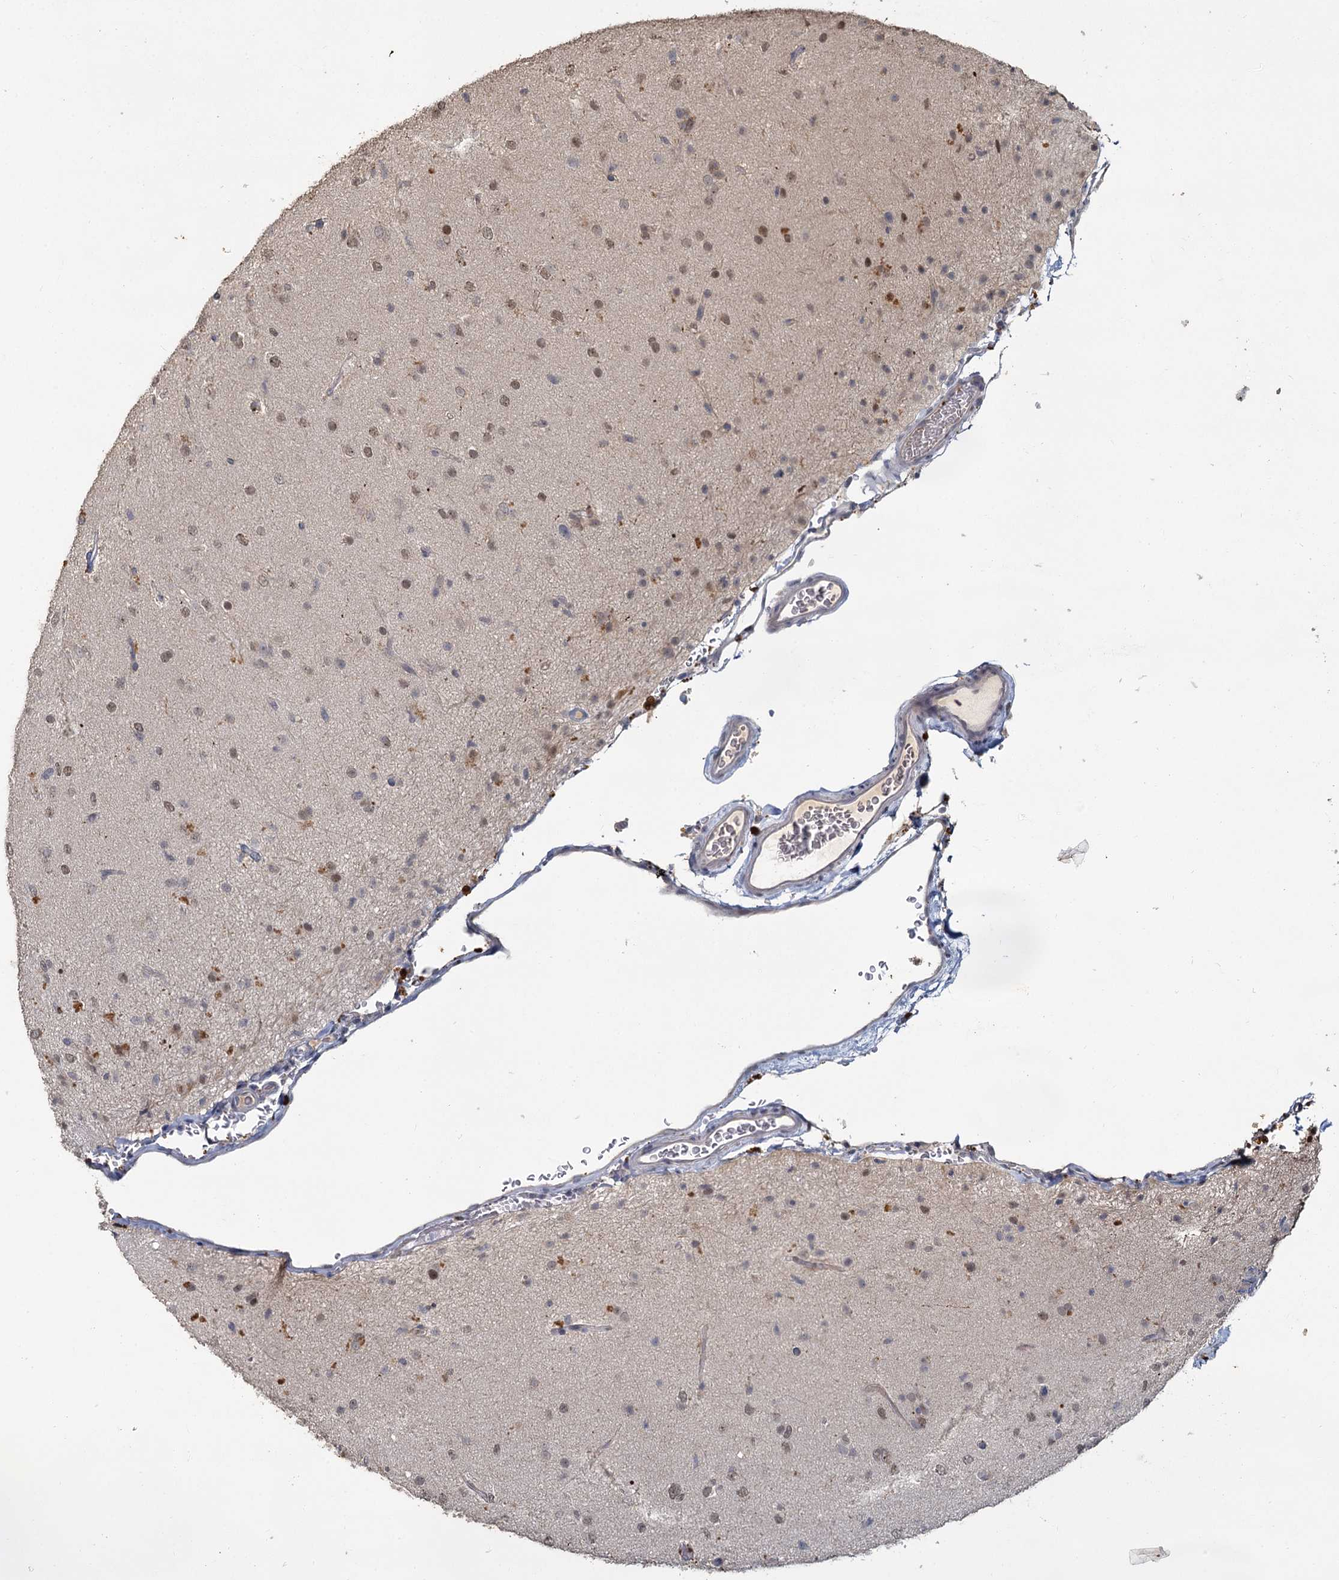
{"staining": {"intensity": "weak", "quantity": "<25%", "location": "nuclear"}, "tissue": "glioma", "cell_type": "Tumor cells", "image_type": "cancer", "snomed": [{"axis": "morphology", "description": "Glioma, malignant, Low grade"}, {"axis": "topography", "description": "Brain"}], "caption": "An immunohistochemistry image of malignant glioma (low-grade) is shown. There is no staining in tumor cells of malignant glioma (low-grade).", "gene": "MUCL1", "patient": {"sex": "male", "age": 65}}